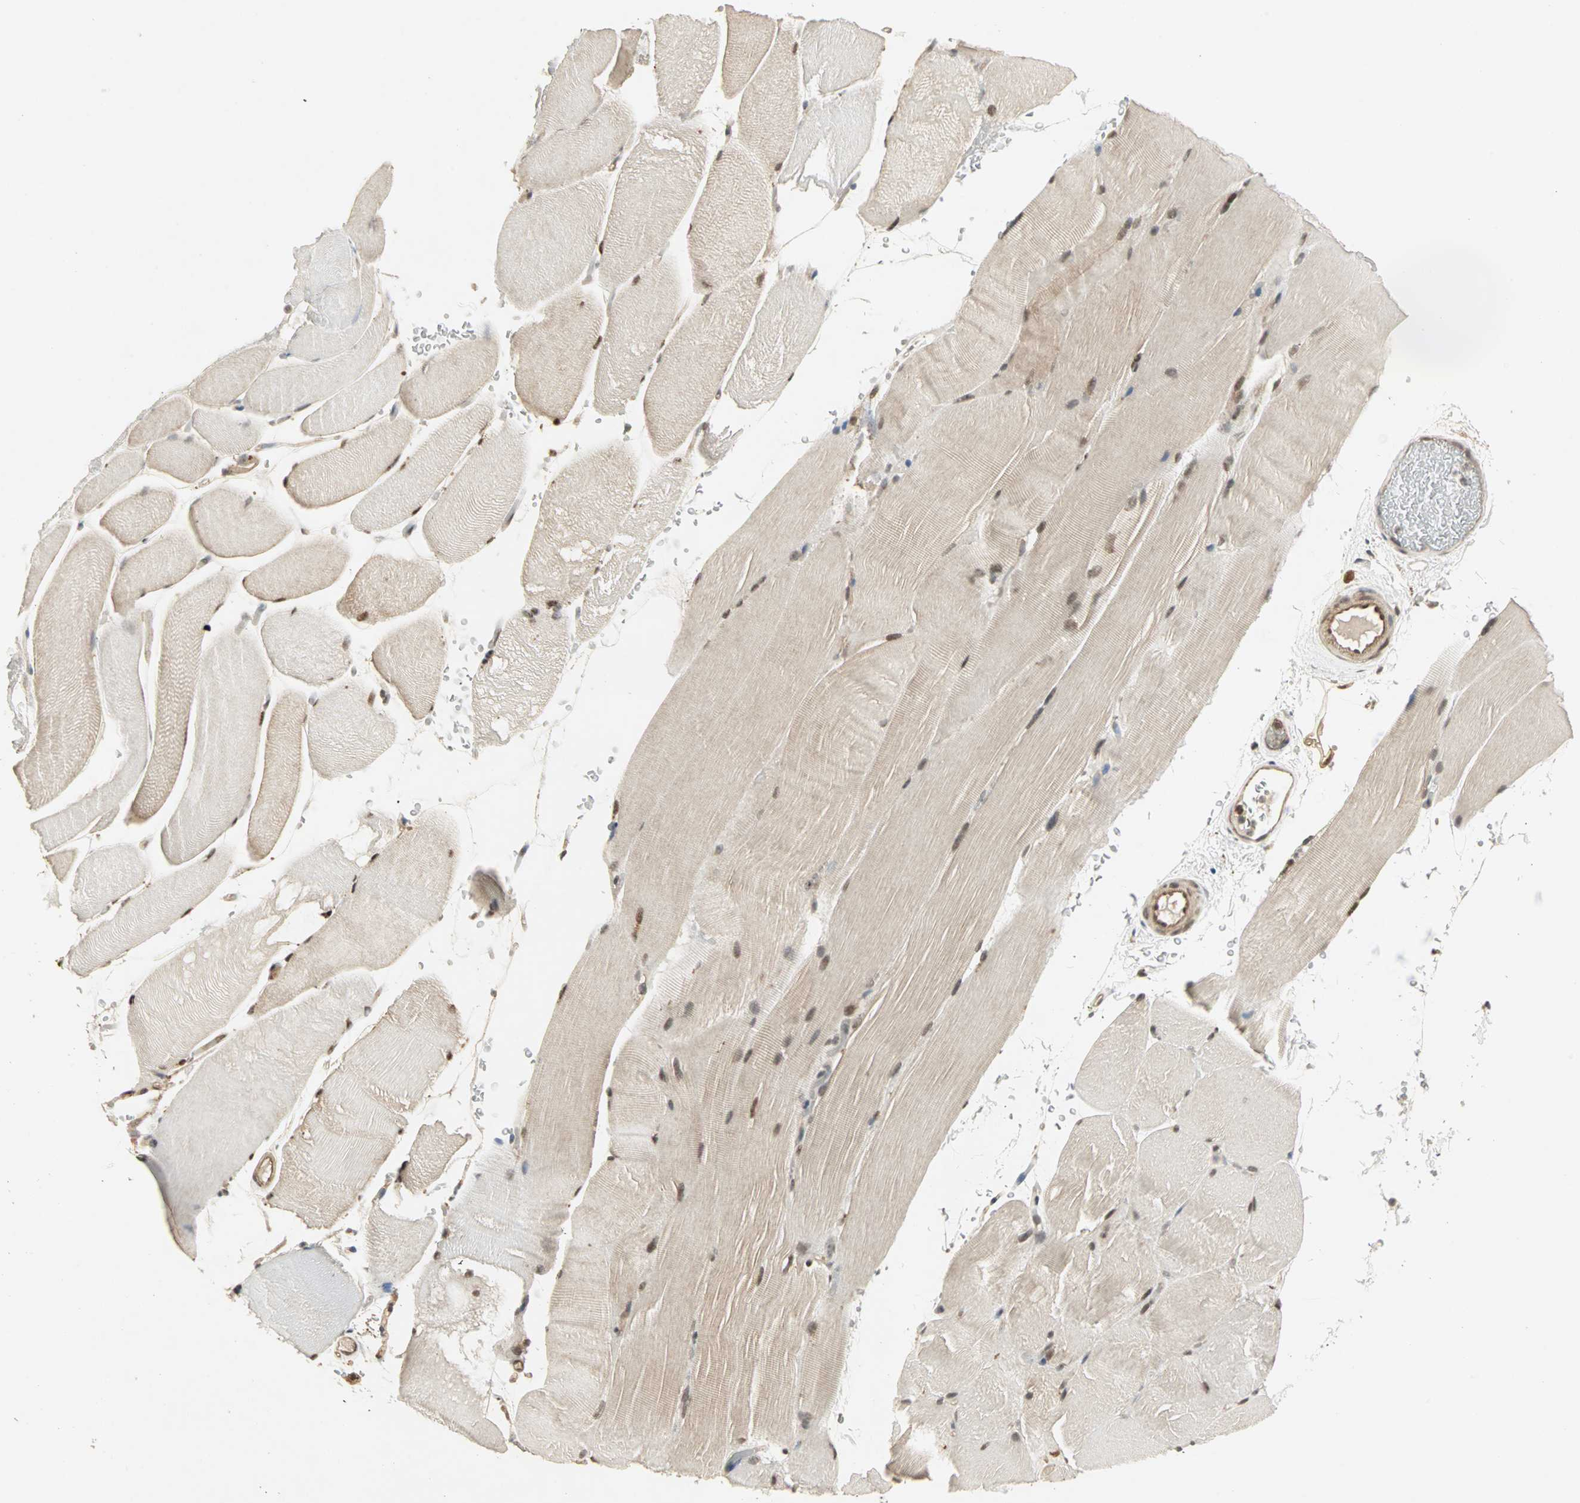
{"staining": {"intensity": "moderate", "quantity": "<25%", "location": "cytoplasmic/membranous,nuclear"}, "tissue": "skeletal muscle", "cell_type": "Myocytes", "image_type": "normal", "snomed": [{"axis": "morphology", "description": "Normal tissue, NOS"}, {"axis": "topography", "description": "Skeletal muscle"}], "caption": "Immunohistochemistry (IHC) histopathology image of unremarkable skeletal muscle stained for a protein (brown), which exhibits low levels of moderate cytoplasmic/membranous,nuclear positivity in about <25% of myocytes.", "gene": "CSNK2B", "patient": {"sex": "female", "age": 37}}